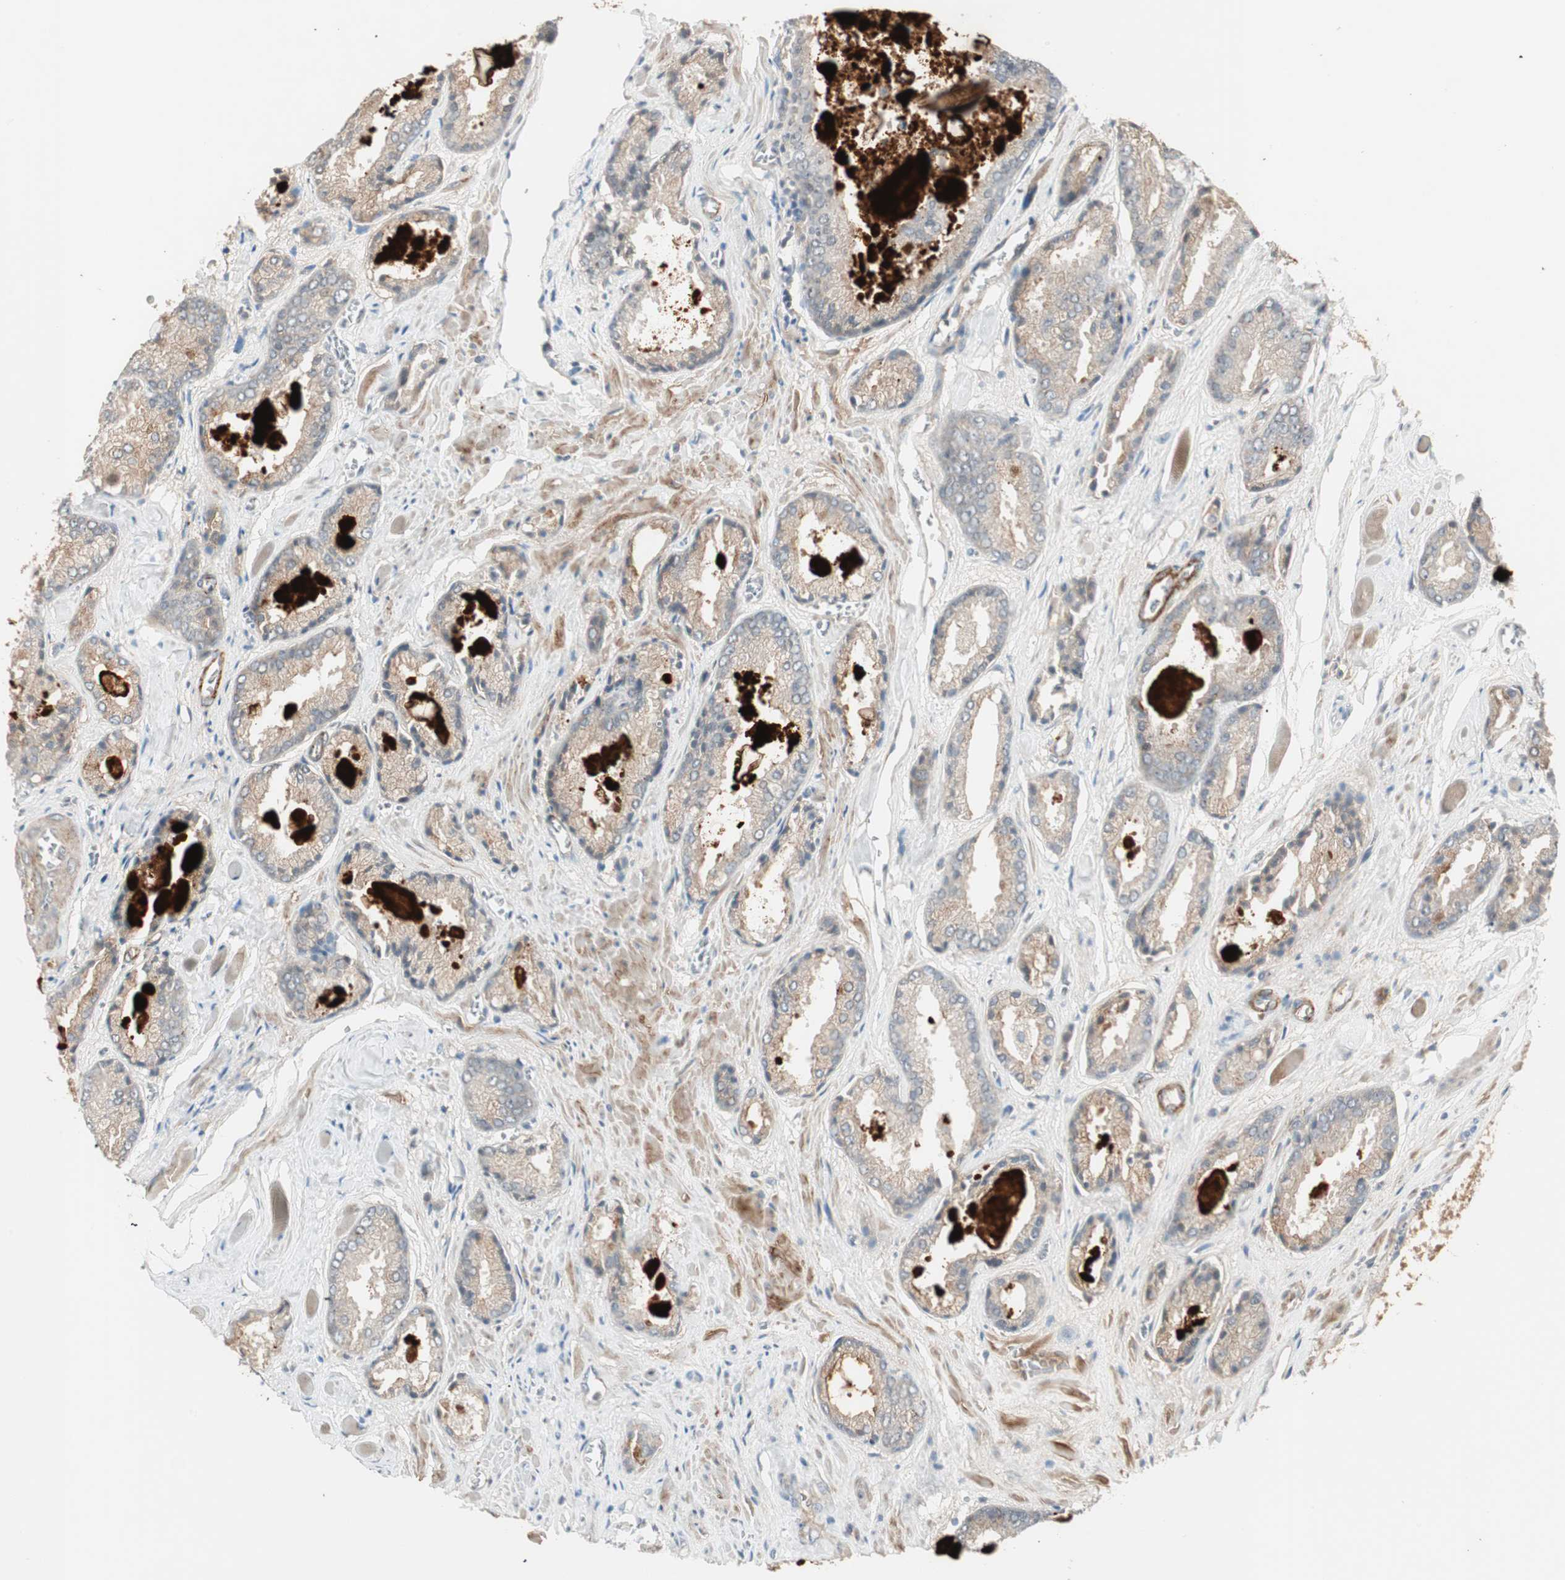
{"staining": {"intensity": "strong", "quantity": "<25%", "location": "cytoplasmic/membranous"}, "tissue": "prostate cancer", "cell_type": "Tumor cells", "image_type": "cancer", "snomed": [{"axis": "morphology", "description": "Adenocarcinoma, Low grade"}, {"axis": "topography", "description": "Prostate"}], "caption": "Human prostate low-grade adenocarcinoma stained with a brown dye reveals strong cytoplasmic/membranous positive staining in about <25% of tumor cells.", "gene": "RNGTT", "patient": {"sex": "male", "age": 64}}